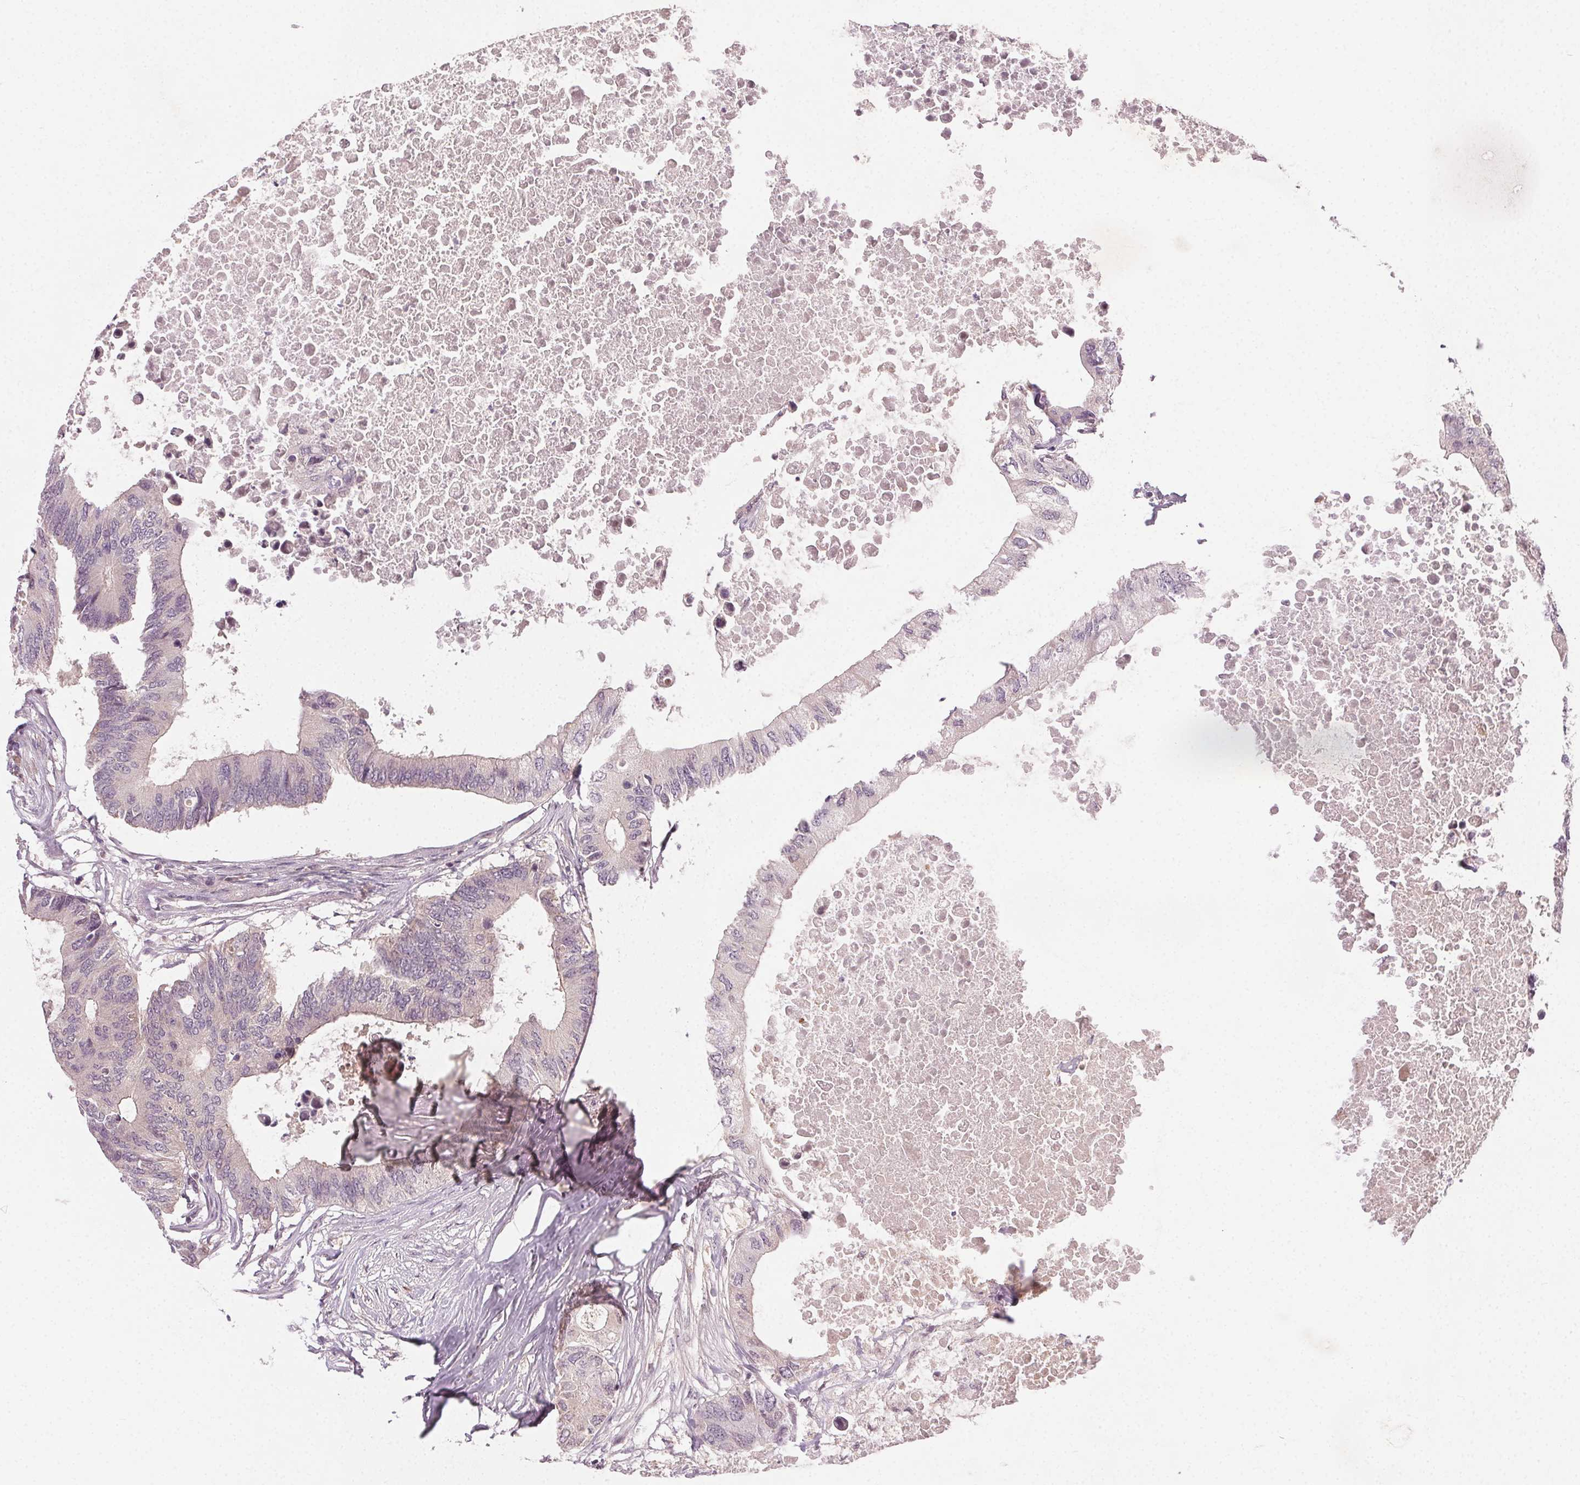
{"staining": {"intensity": "negative", "quantity": "none", "location": "none"}, "tissue": "colorectal cancer", "cell_type": "Tumor cells", "image_type": "cancer", "snomed": [{"axis": "morphology", "description": "Adenocarcinoma, NOS"}, {"axis": "topography", "description": "Colon"}], "caption": "Immunohistochemistry (IHC) of adenocarcinoma (colorectal) demonstrates no positivity in tumor cells.", "gene": "TUB", "patient": {"sex": "male", "age": 71}}